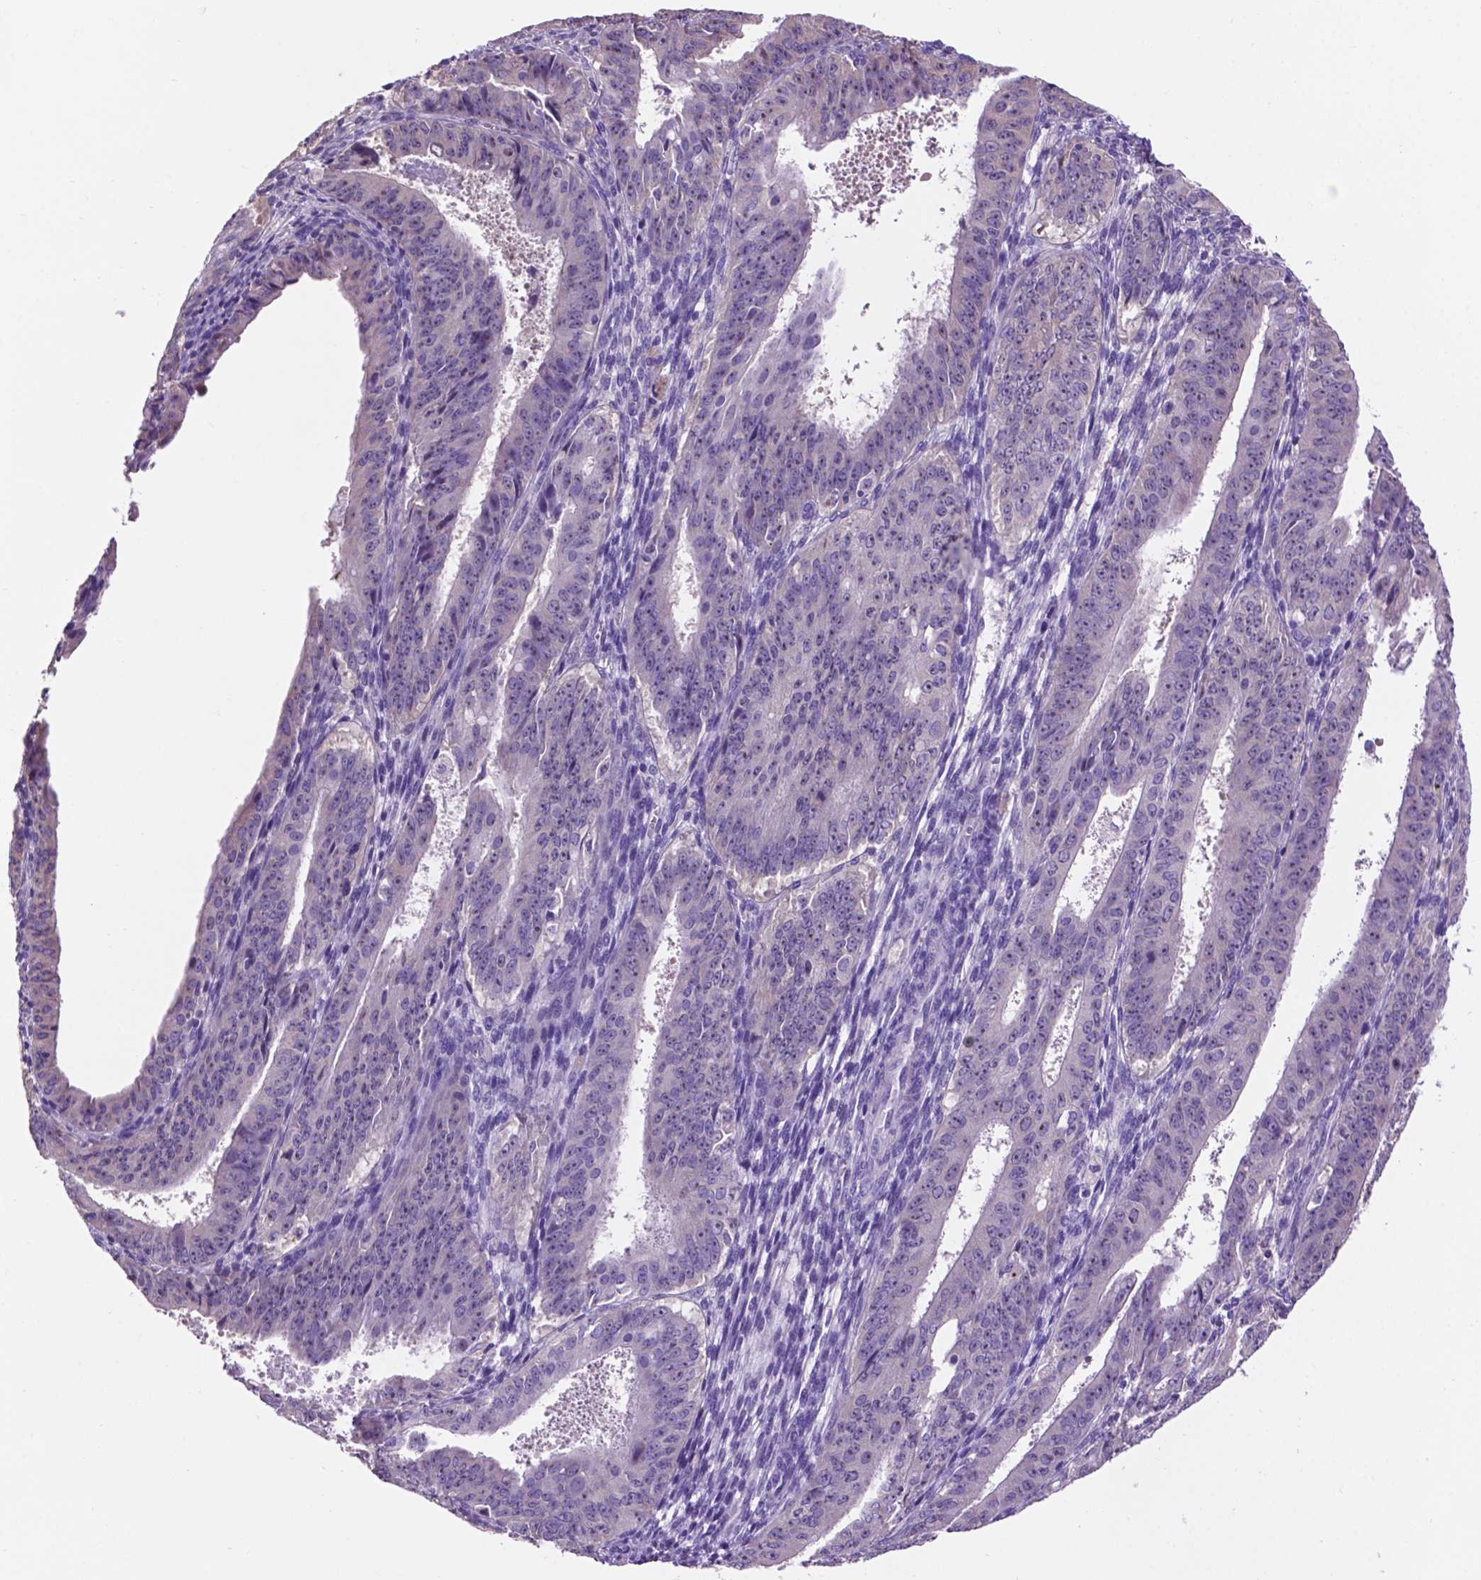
{"staining": {"intensity": "negative", "quantity": "none", "location": "none"}, "tissue": "ovarian cancer", "cell_type": "Tumor cells", "image_type": "cancer", "snomed": [{"axis": "morphology", "description": "Carcinoma, endometroid"}, {"axis": "topography", "description": "Ovary"}], "caption": "Tumor cells are negative for brown protein staining in ovarian cancer (endometroid carcinoma).", "gene": "SPDYA", "patient": {"sex": "female", "age": 42}}